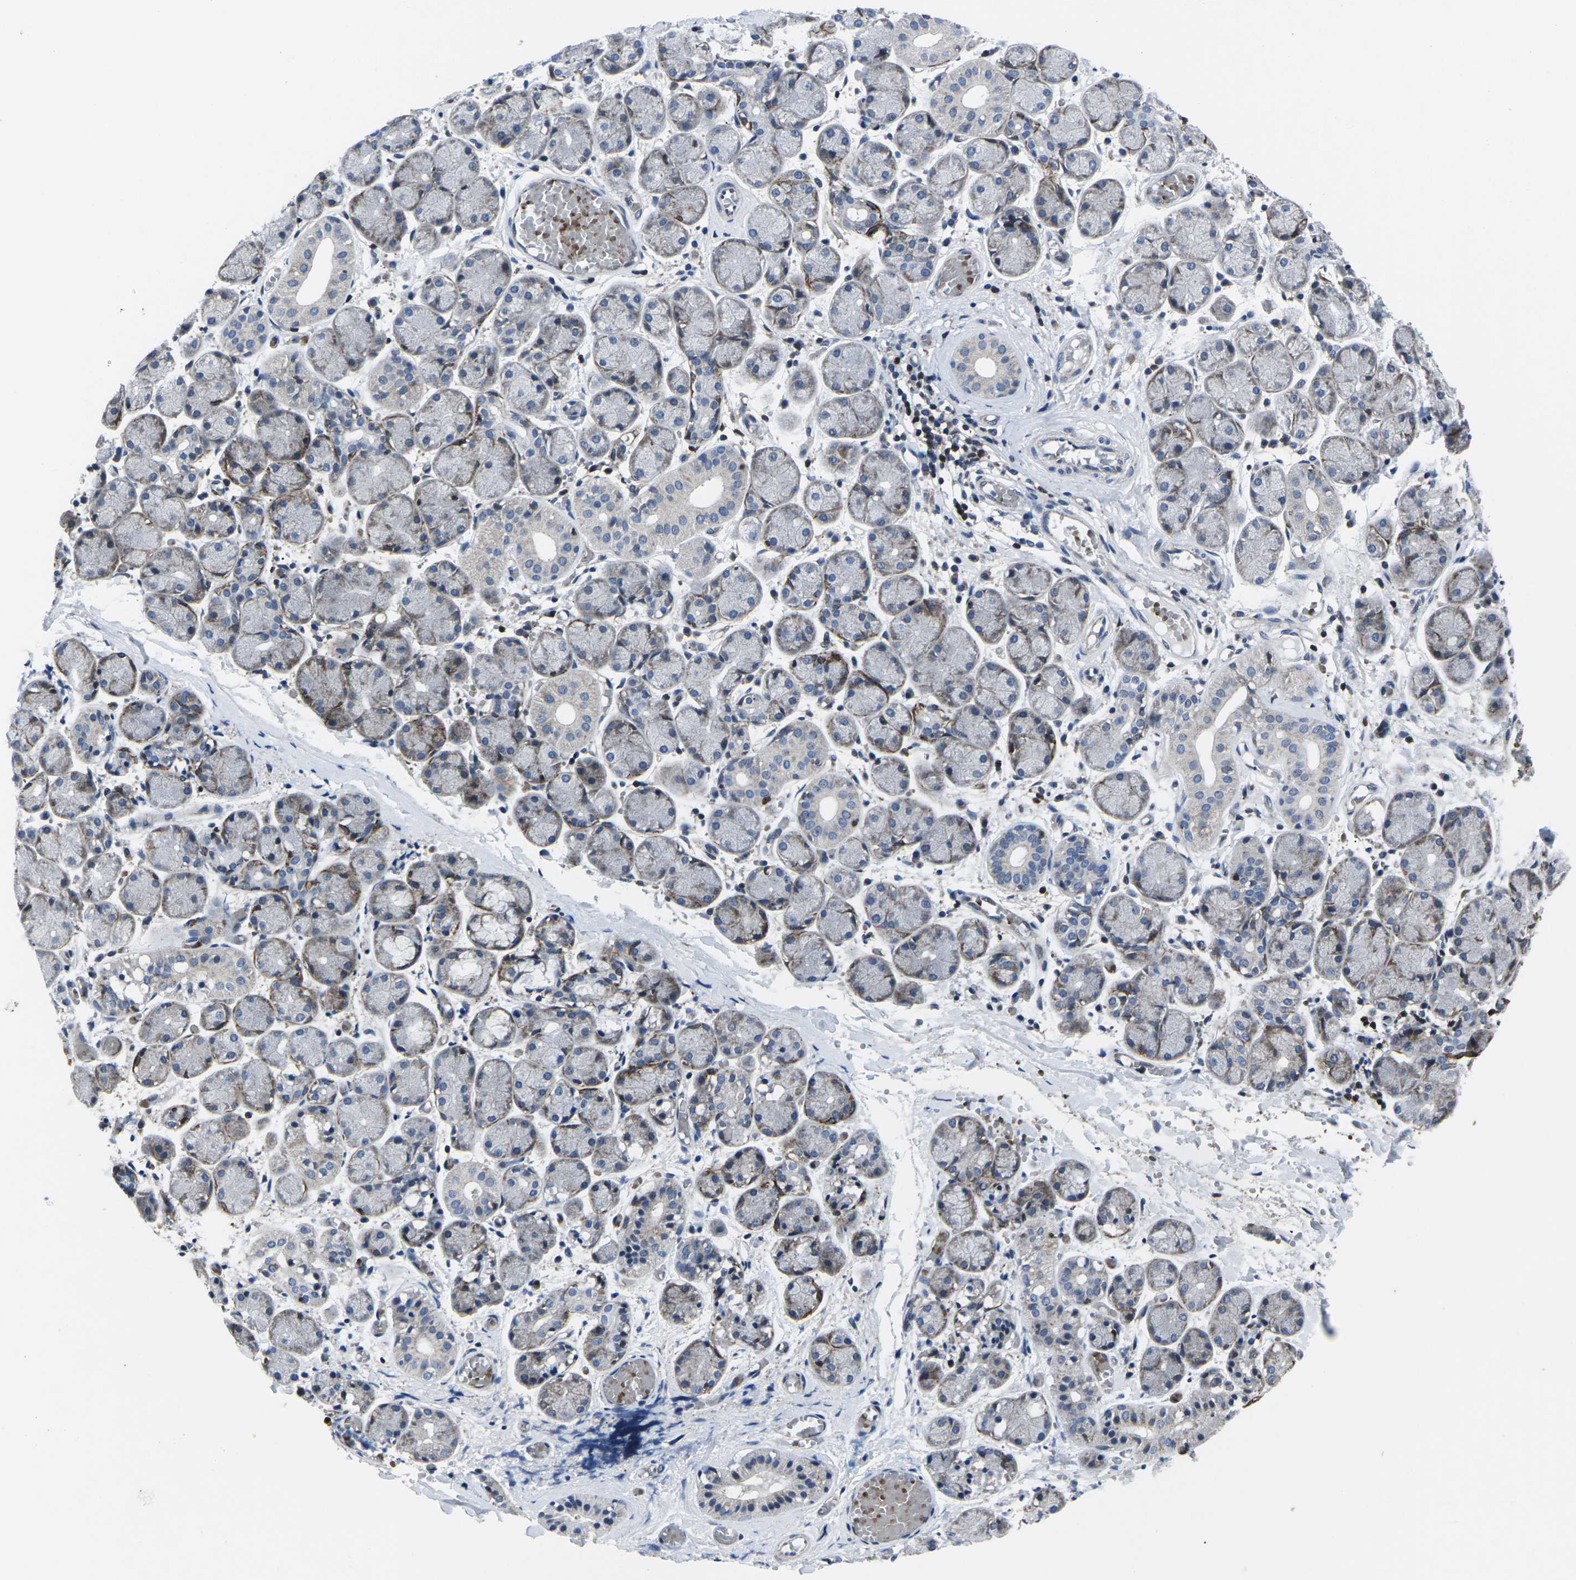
{"staining": {"intensity": "moderate", "quantity": "<25%", "location": "cytoplasmic/membranous"}, "tissue": "salivary gland", "cell_type": "Glandular cells", "image_type": "normal", "snomed": [{"axis": "morphology", "description": "Normal tissue, NOS"}, {"axis": "topography", "description": "Salivary gland"}], "caption": "Immunohistochemistry micrograph of normal salivary gland: salivary gland stained using immunohistochemistry exhibits low levels of moderate protein expression localized specifically in the cytoplasmic/membranous of glandular cells, appearing as a cytoplasmic/membranous brown color.", "gene": "STAT4", "patient": {"sex": "female", "age": 24}}